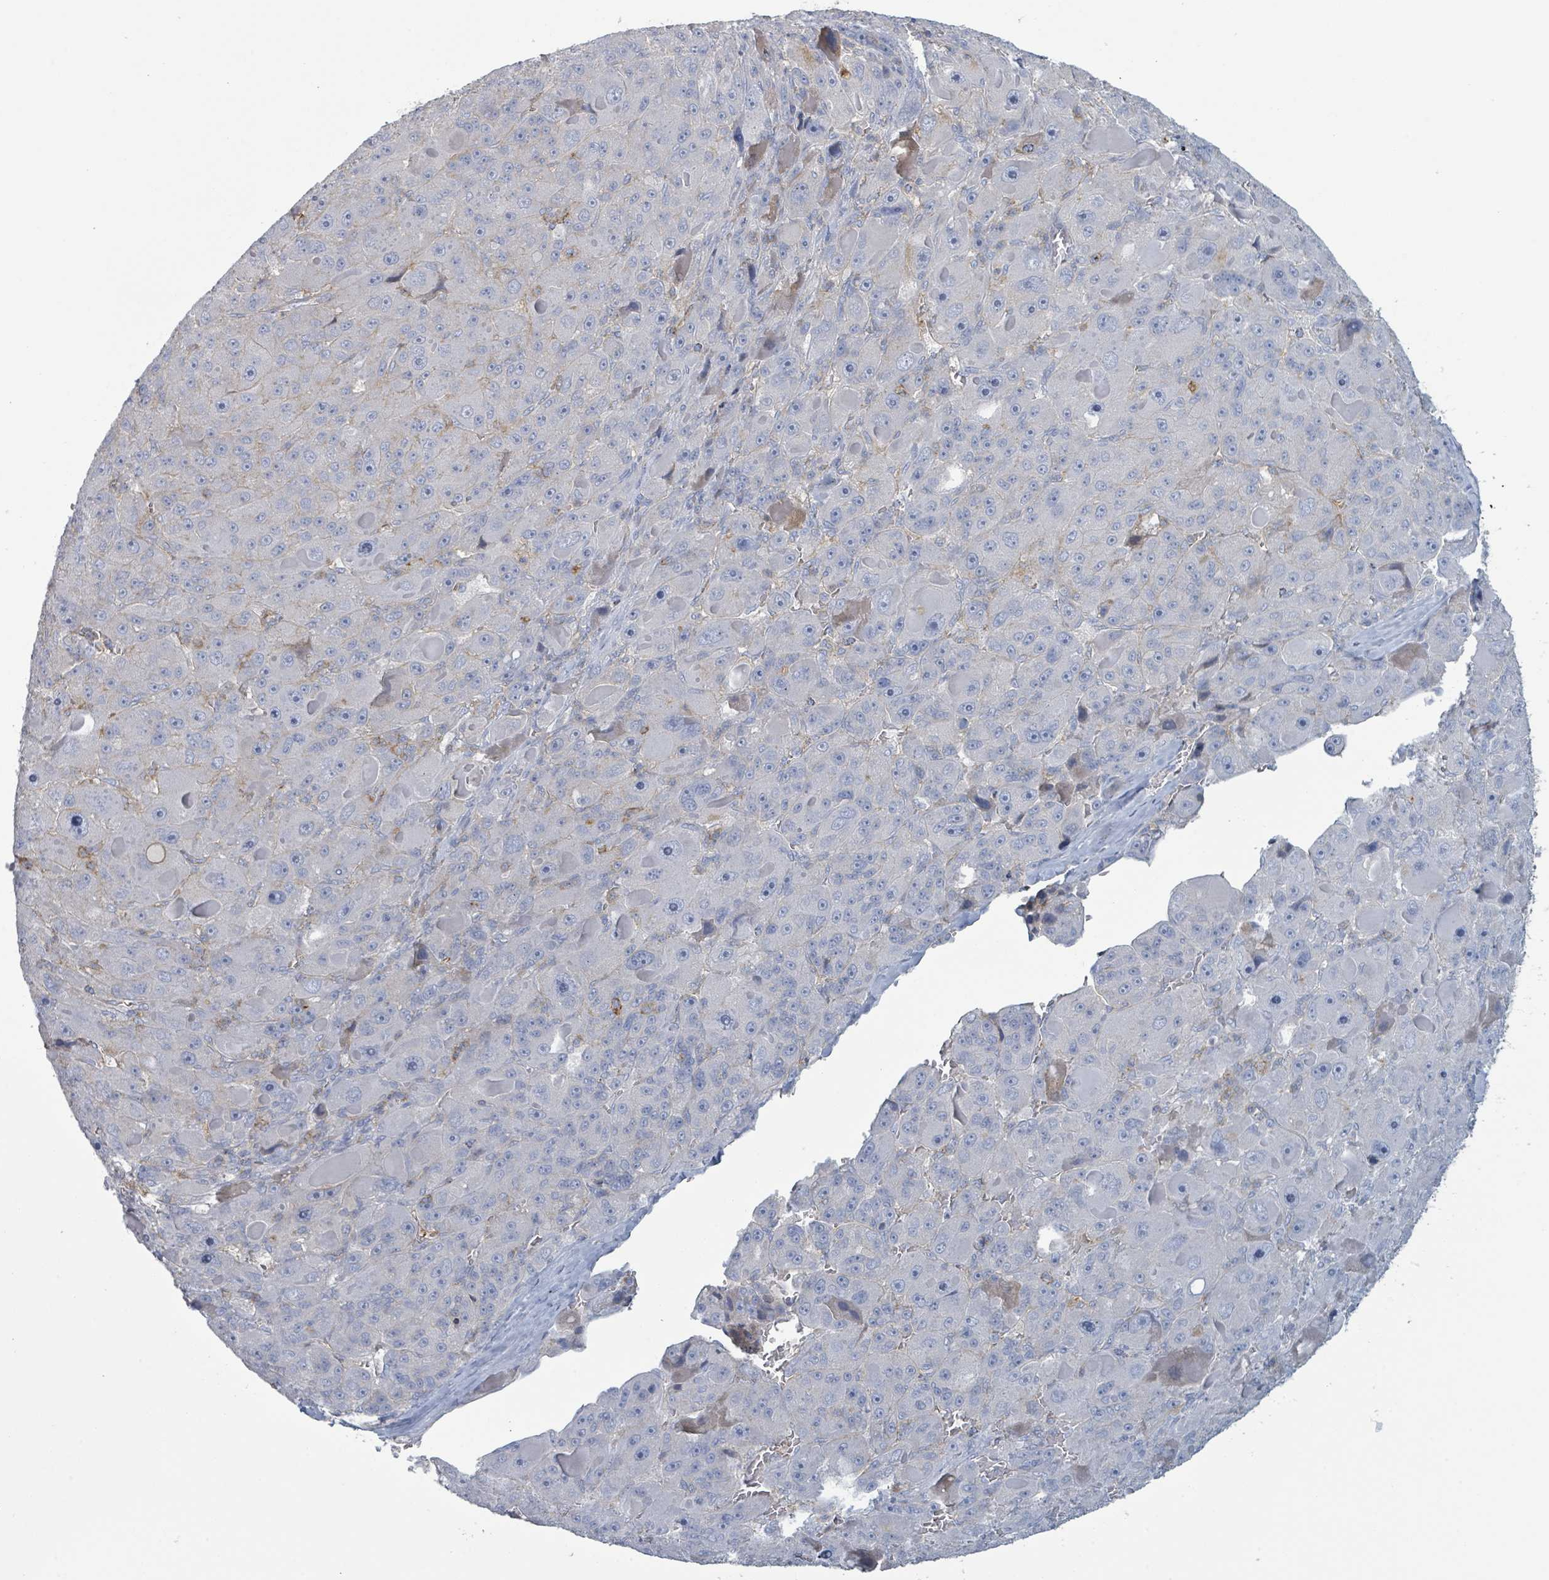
{"staining": {"intensity": "negative", "quantity": "none", "location": "none"}, "tissue": "liver cancer", "cell_type": "Tumor cells", "image_type": "cancer", "snomed": [{"axis": "morphology", "description": "Carcinoma, Hepatocellular, NOS"}, {"axis": "topography", "description": "Liver"}], "caption": "This image is of hepatocellular carcinoma (liver) stained with immunohistochemistry (IHC) to label a protein in brown with the nuclei are counter-stained blue. There is no expression in tumor cells. The staining was performed using DAB (3,3'-diaminobenzidine) to visualize the protein expression in brown, while the nuclei were stained in blue with hematoxylin (Magnification: 20x).", "gene": "TNFRSF14", "patient": {"sex": "male", "age": 76}}